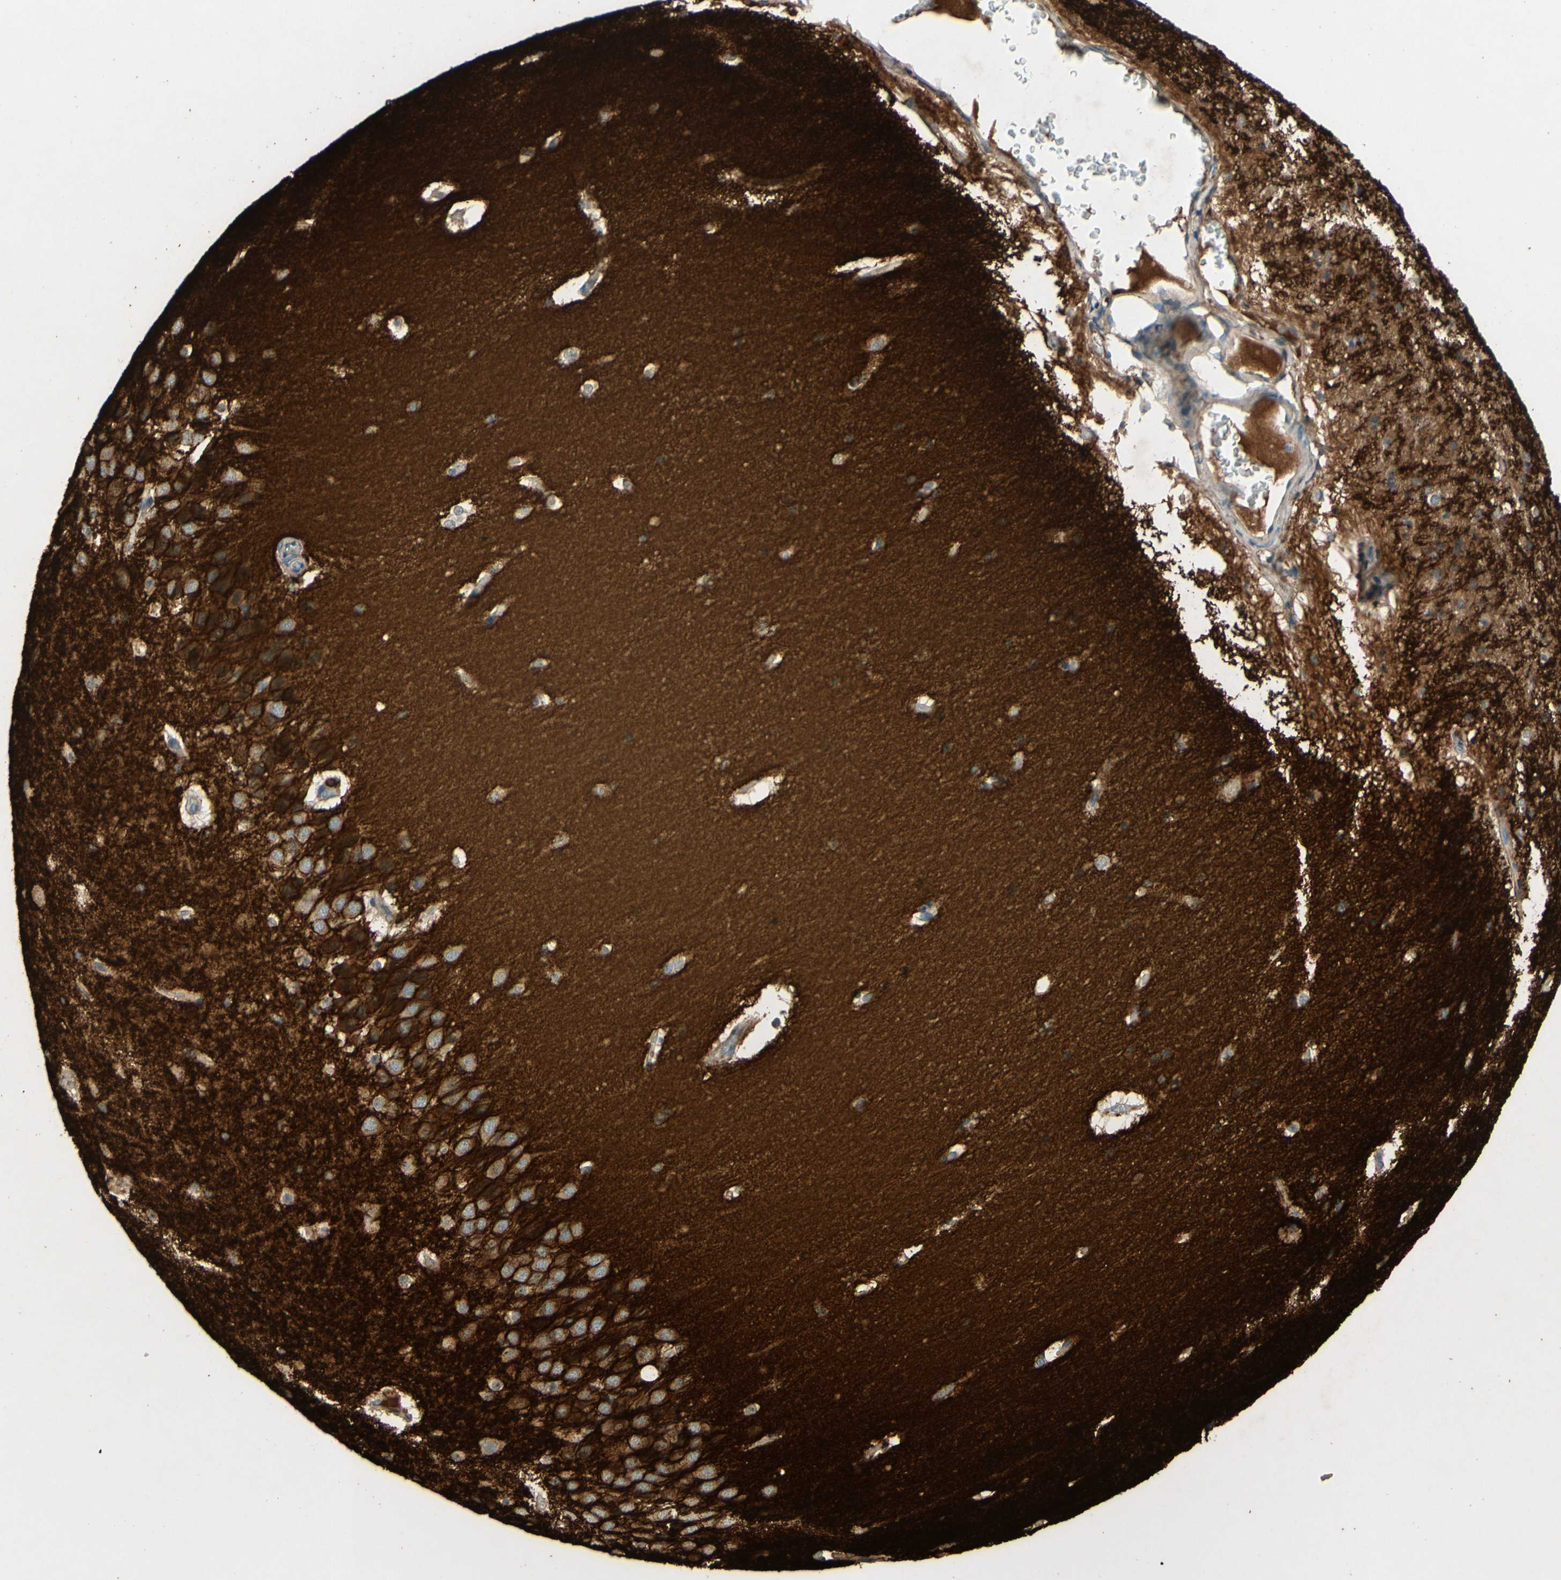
{"staining": {"intensity": "weak", "quantity": ">75%", "location": "cytoplasmic/membranous"}, "tissue": "hippocampus", "cell_type": "Glial cells", "image_type": "normal", "snomed": [{"axis": "morphology", "description": "Normal tissue, NOS"}, {"axis": "topography", "description": "Hippocampus"}], "caption": "This photomicrograph demonstrates benign hippocampus stained with IHC to label a protein in brown. The cytoplasmic/membranous of glial cells show weak positivity for the protein. Nuclei are counter-stained blue.", "gene": "ICAM5", "patient": {"sex": "female", "age": 19}}